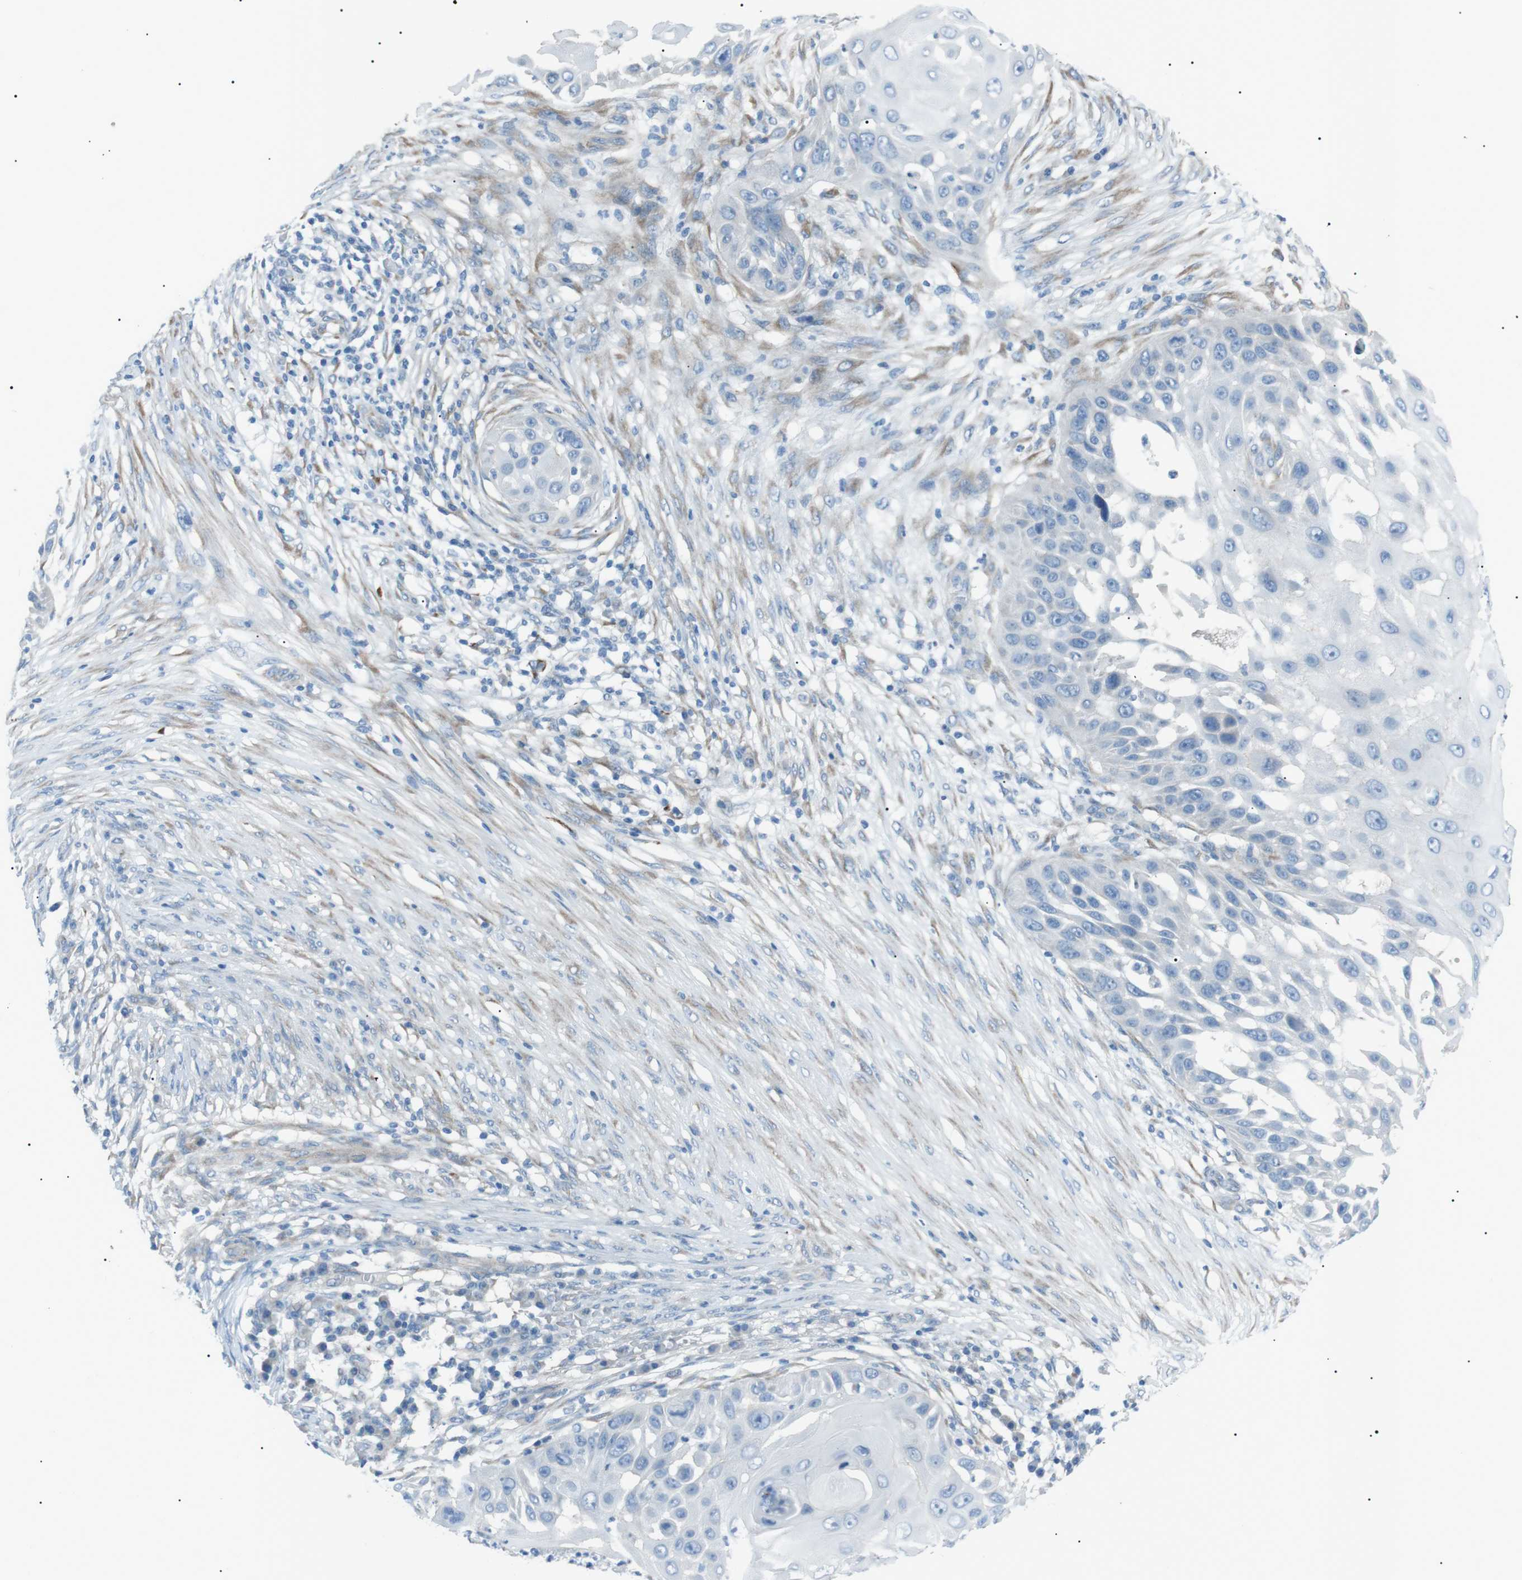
{"staining": {"intensity": "negative", "quantity": "none", "location": "none"}, "tissue": "skin cancer", "cell_type": "Tumor cells", "image_type": "cancer", "snomed": [{"axis": "morphology", "description": "Squamous cell carcinoma, NOS"}, {"axis": "topography", "description": "Skin"}], "caption": "There is no significant staining in tumor cells of skin cancer.", "gene": "MTARC2", "patient": {"sex": "female", "age": 44}}